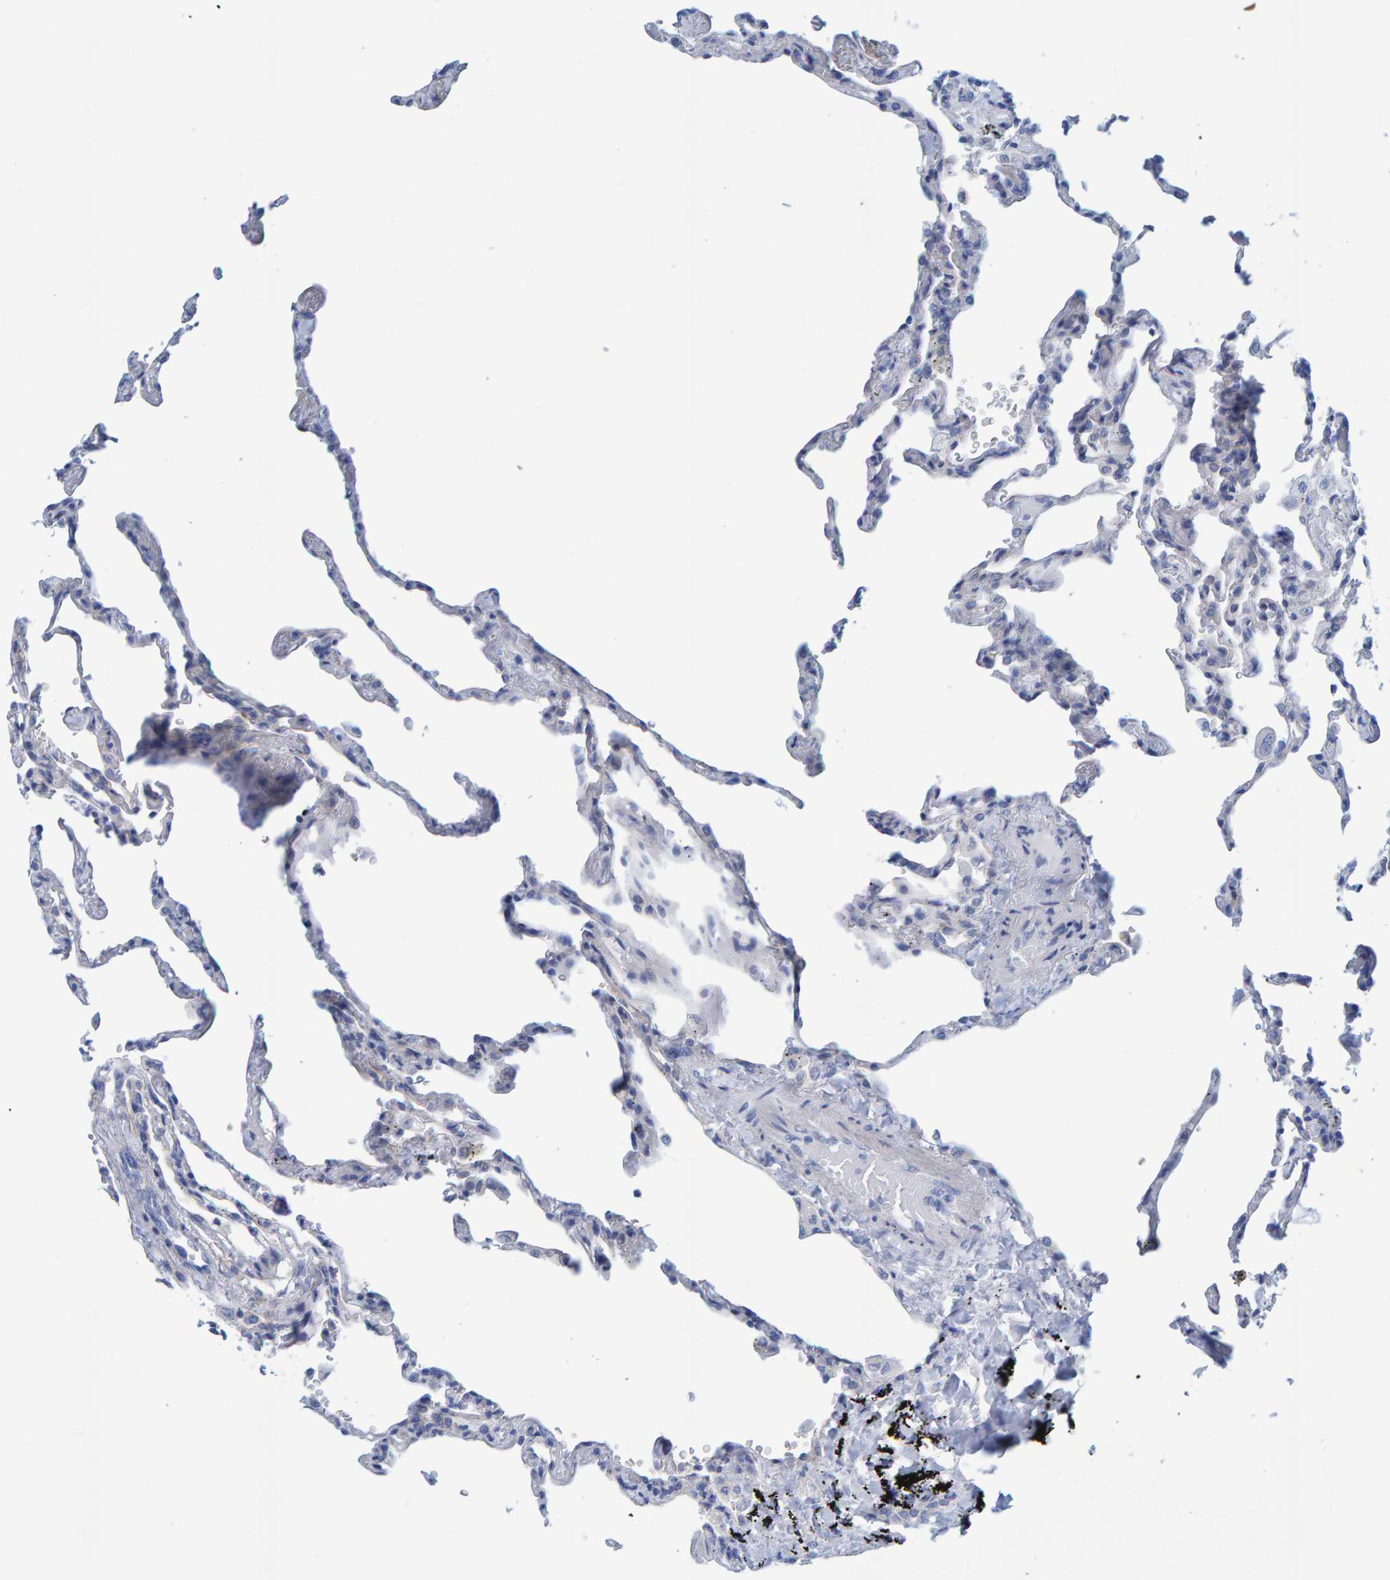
{"staining": {"intensity": "negative", "quantity": "none", "location": "none"}, "tissue": "lung", "cell_type": "Alveolar cells", "image_type": "normal", "snomed": [{"axis": "morphology", "description": "Normal tissue, NOS"}, {"axis": "topography", "description": "Lung"}], "caption": "This is an immunohistochemistry (IHC) histopathology image of normal lung. There is no staining in alveolar cells.", "gene": "JAKMIP3", "patient": {"sex": "male", "age": 59}}